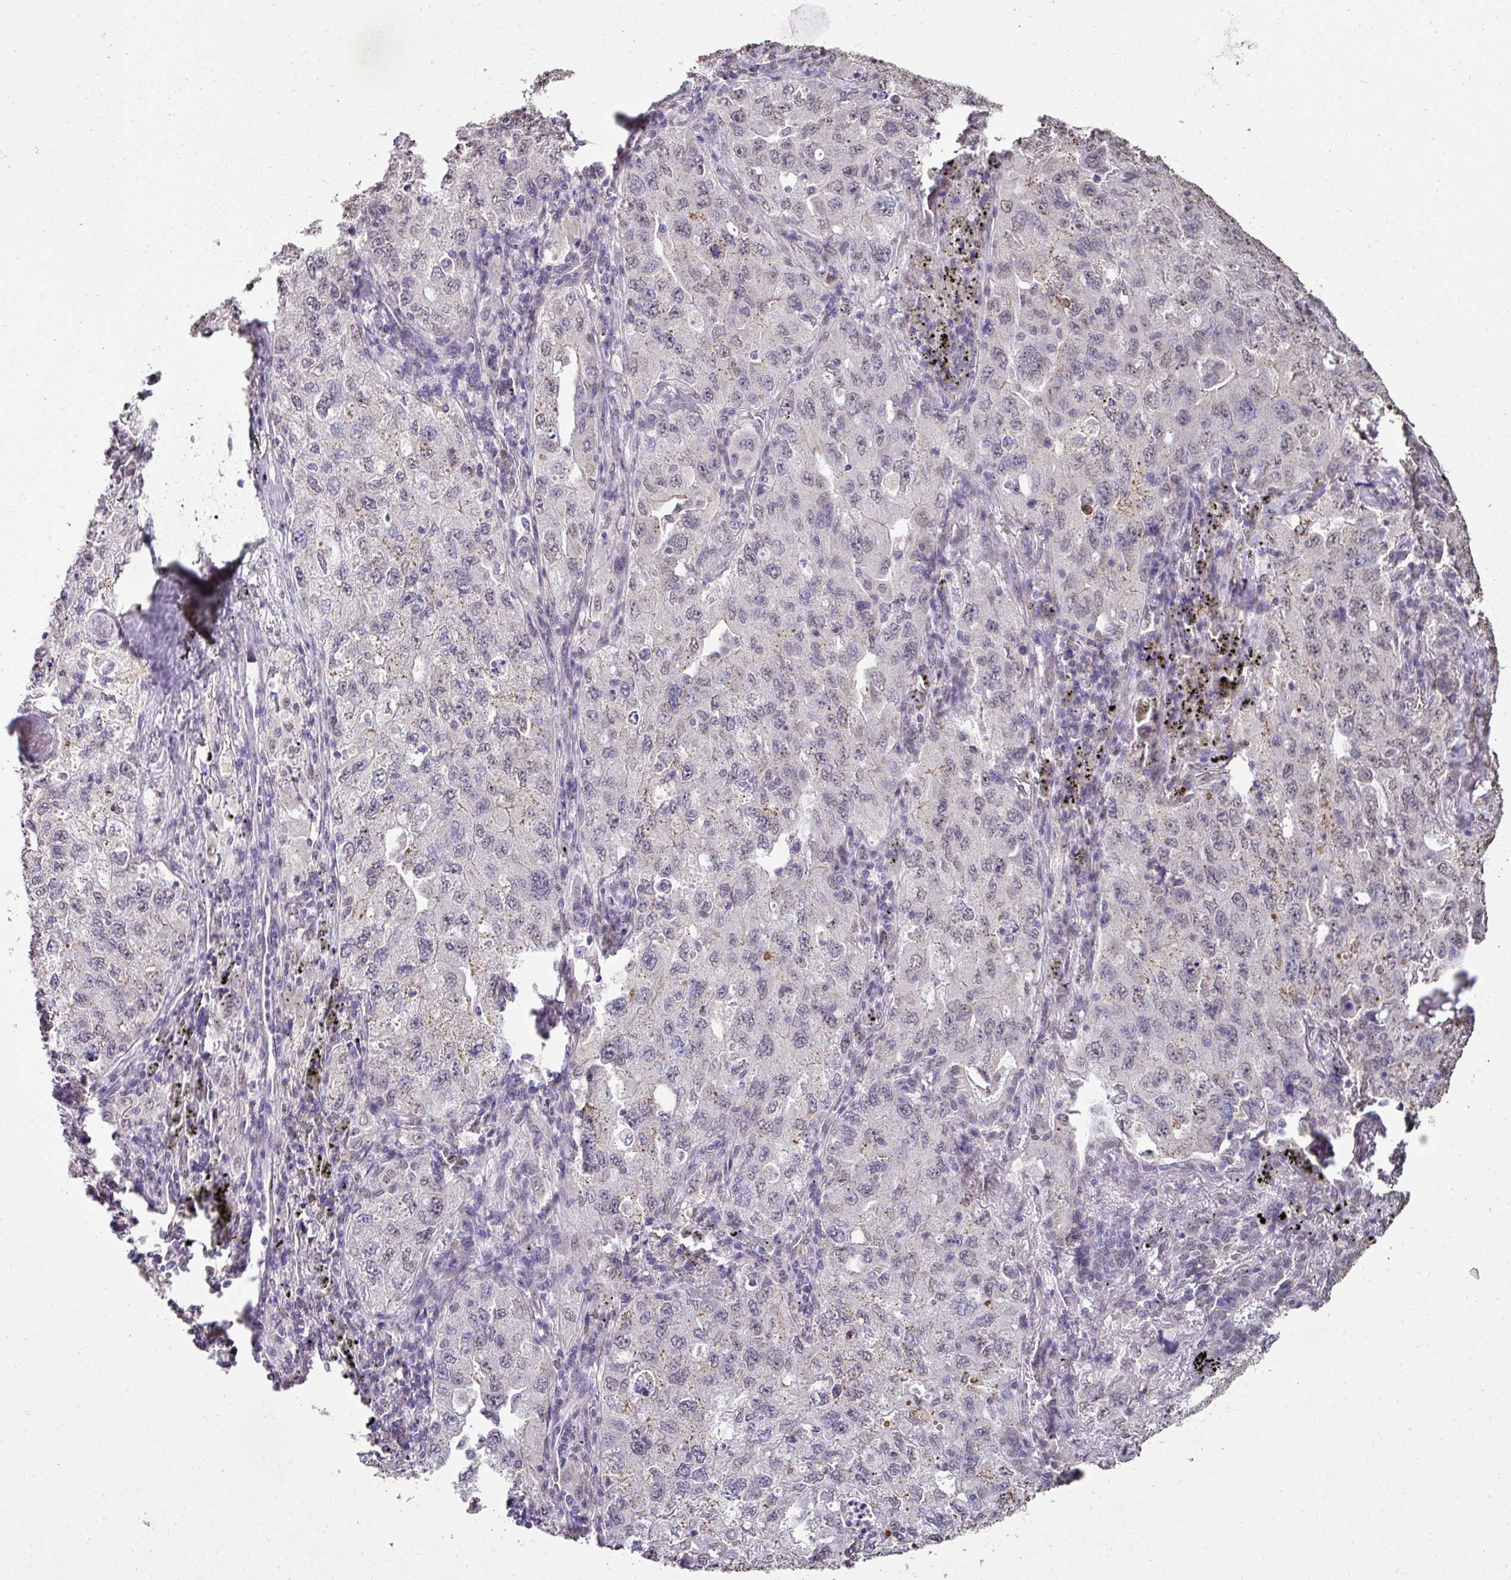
{"staining": {"intensity": "negative", "quantity": "none", "location": "none"}, "tissue": "lung cancer", "cell_type": "Tumor cells", "image_type": "cancer", "snomed": [{"axis": "morphology", "description": "Adenocarcinoma, NOS"}, {"axis": "topography", "description": "Lung"}], "caption": "An immunohistochemistry (IHC) histopathology image of lung cancer (adenocarcinoma) is shown. There is no staining in tumor cells of lung cancer (adenocarcinoma).", "gene": "JPH2", "patient": {"sex": "female", "age": 57}}